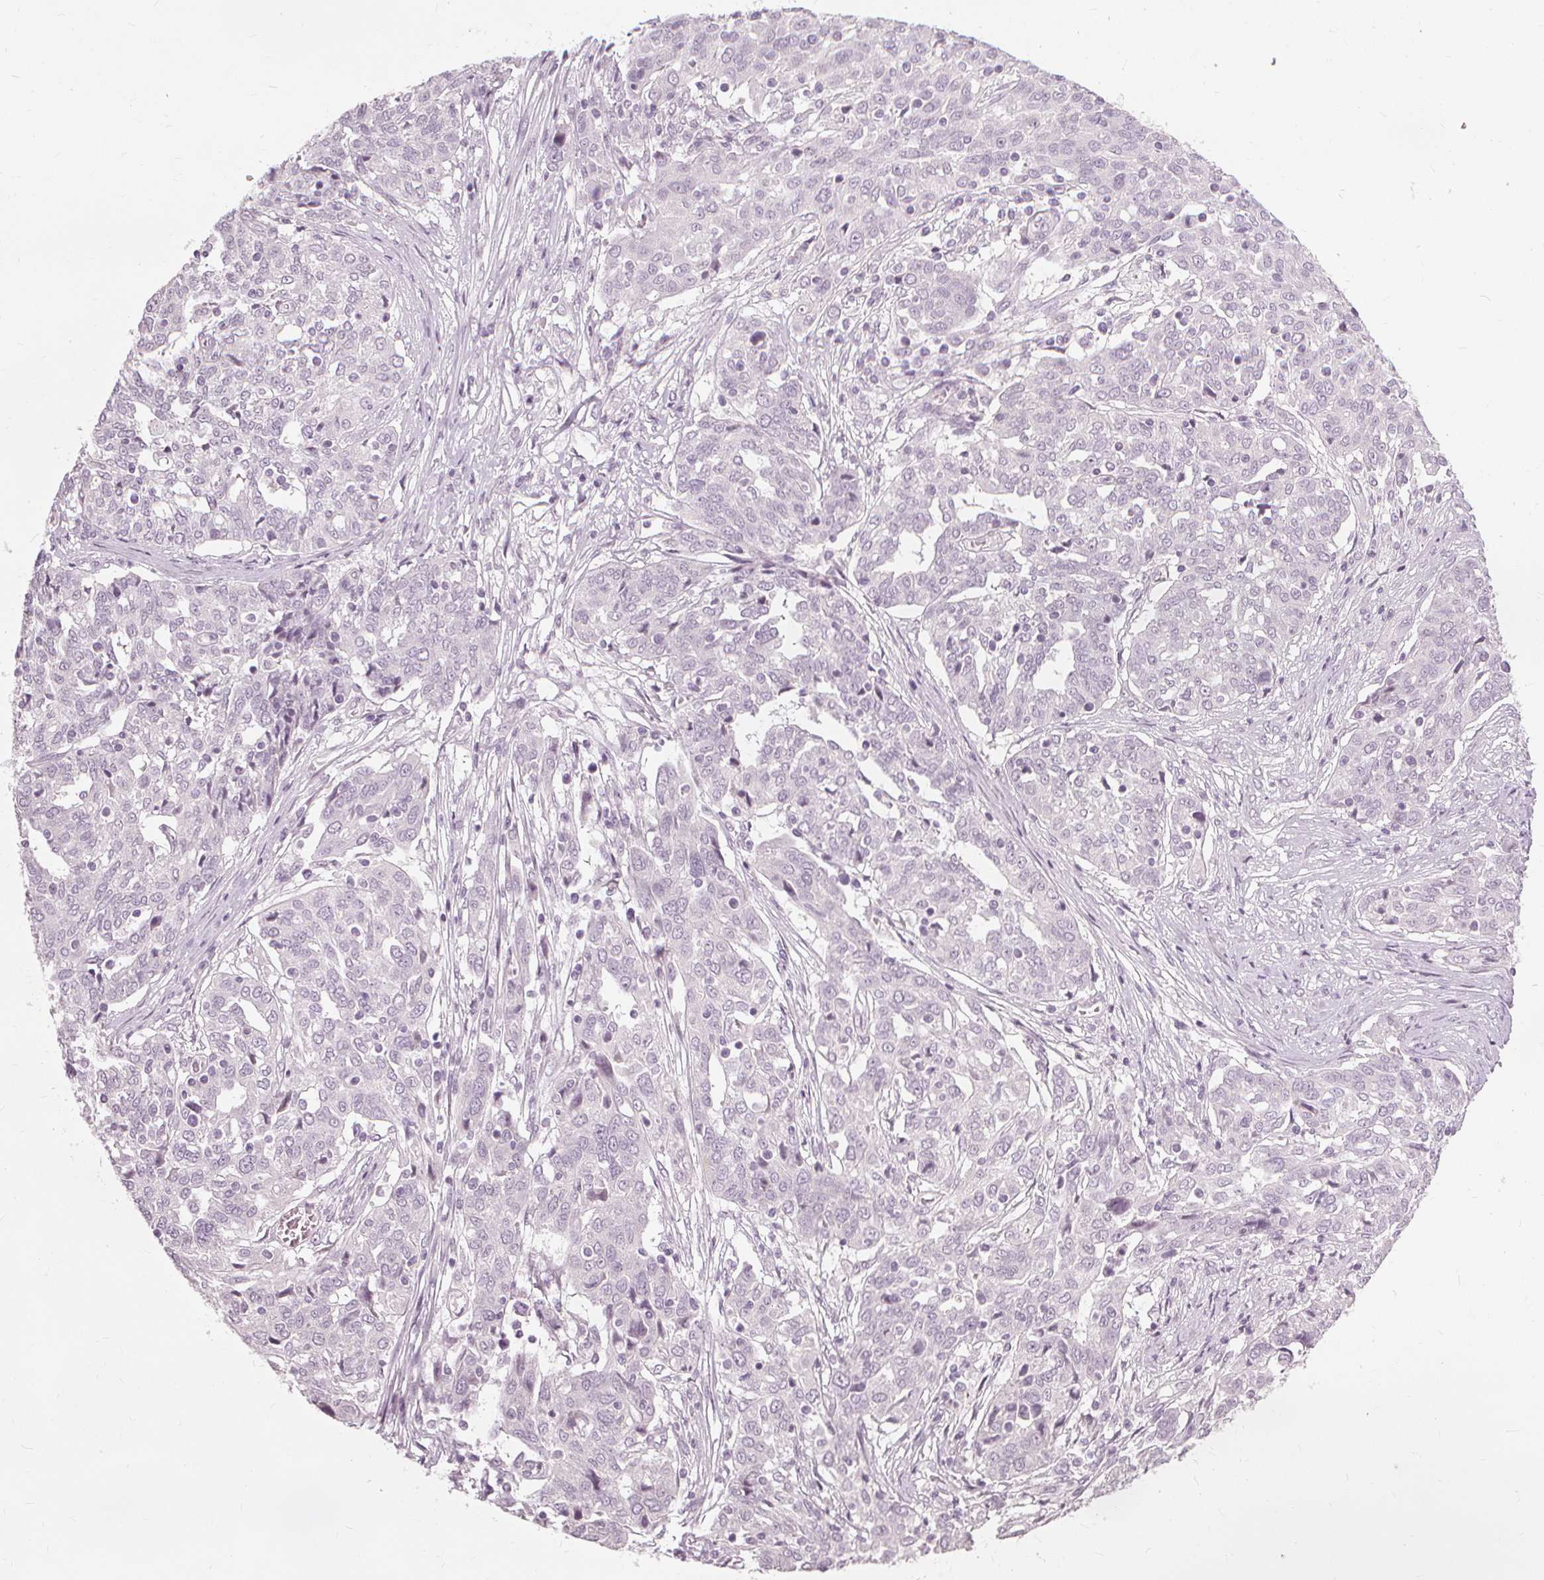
{"staining": {"intensity": "negative", "quantity": "none", "location": "none"}, "tissue": "ovarian cancer", "cell_type": "Tumor cells", "image_type": "cancer", "snomed": [{"axis": "morphology", "description": "Cystadenocarcinoma, serous, NOS"}, {"axis": "topography", "description": "Ovary"}], "caption": "Protein analysis of ovarian cancer (serous cystadenocarcinoma) displays no significant expression in tumor cells.", "gene": "SFTPD", "patient": {"sex": "female", "age": 67}}